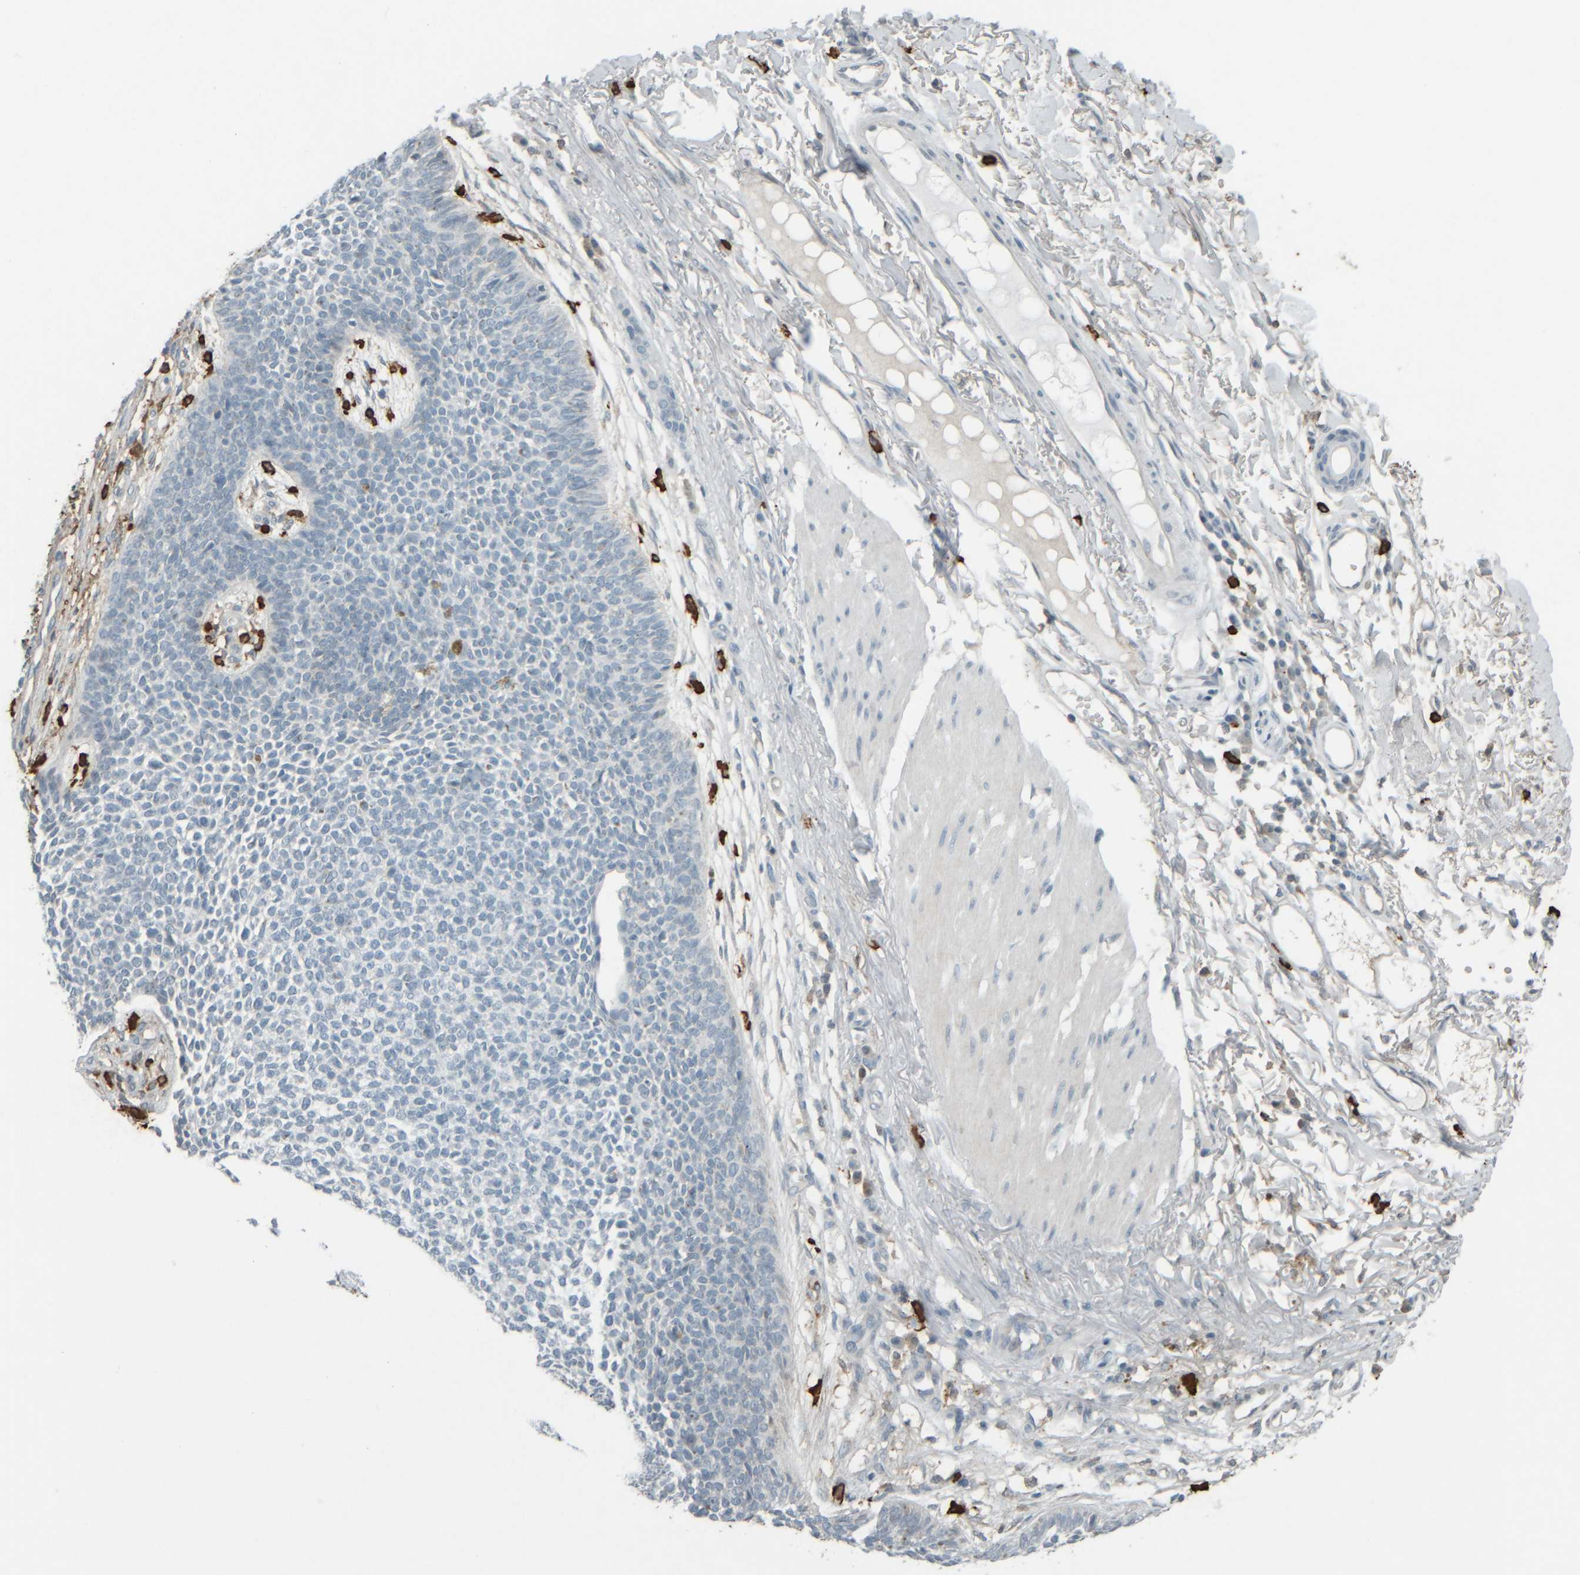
{"staining": {"intensity": "negative", "quantity": "none", "location": "none"}, "tissue": "skin cancer", "cell_type": "Tumor cells", "image_type": "cancer", "snomed": [{"axis": "morphology", "description": "Basal cell carcinoma"}, {"axis": "topography", "description": "Skin"}], "caption": "Immunohistochemistry histopathology image of skin cancer stained for a protein (brown), which reveals no expression in tumor cells.", "gene": "TPSAB1", "patient": {"sex": "female", "age": 84}}